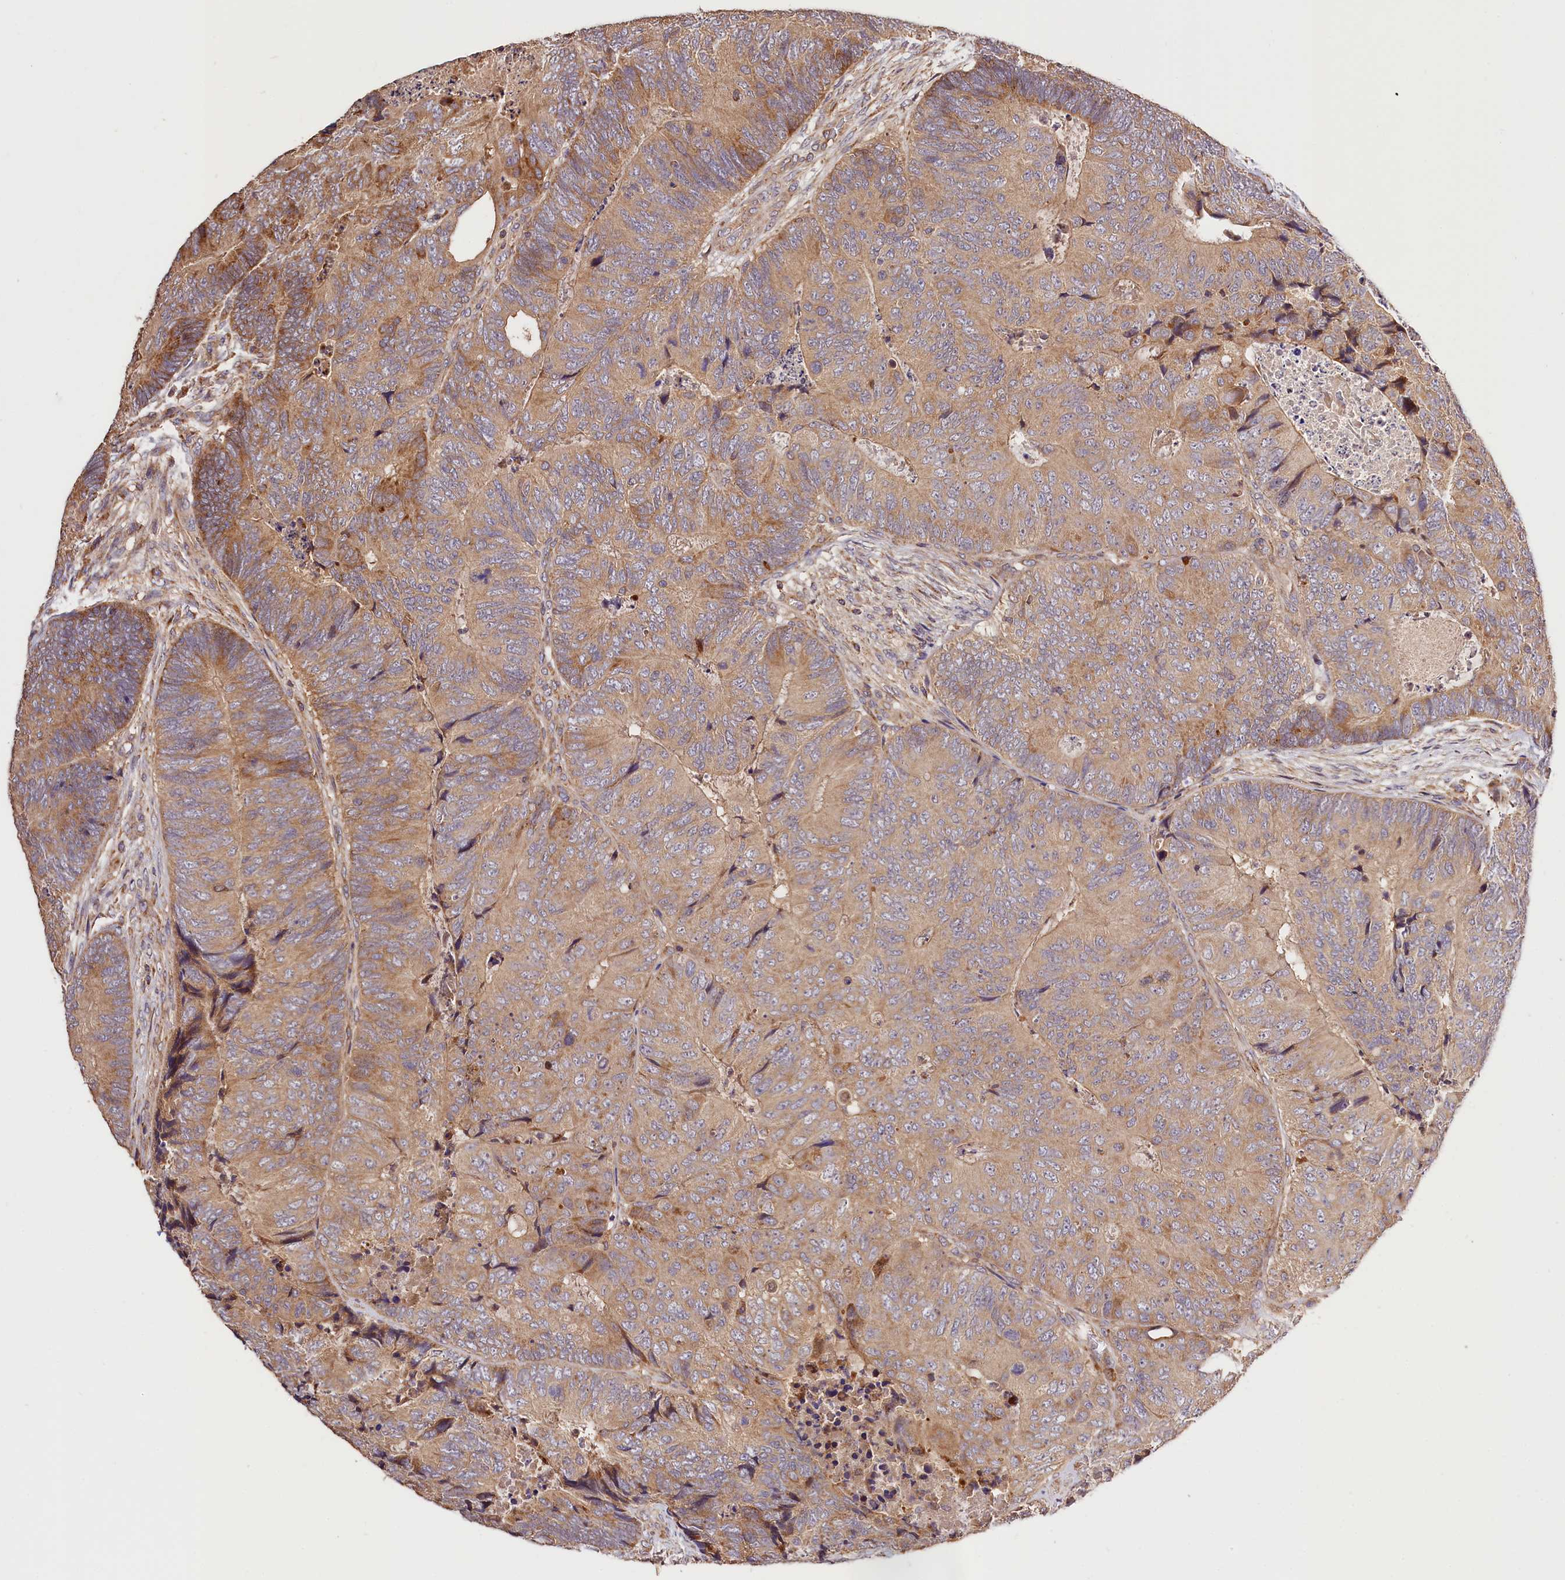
{"staining": {"intensity": "moderate", "quantity": "25%-75%", "location": "cytoplasmic/membranous"}, "tissue": "colorectal cancer", "cell_type": "Tumor cells", "image_type": "cancer", "snomed": [{"axis": "morphology", "description": "Adenocarcinoma, NOS"}, {"axis": "topography", "description": "Colon"}], "caption": "Immunohistochemical staining of colorectal cancer reveals moderate cytoplasmic/membranous protein expression in about 25%-75% of tumor cells.", "gene": "KPTN", "patient": {"sex": "female", "age": 67}}